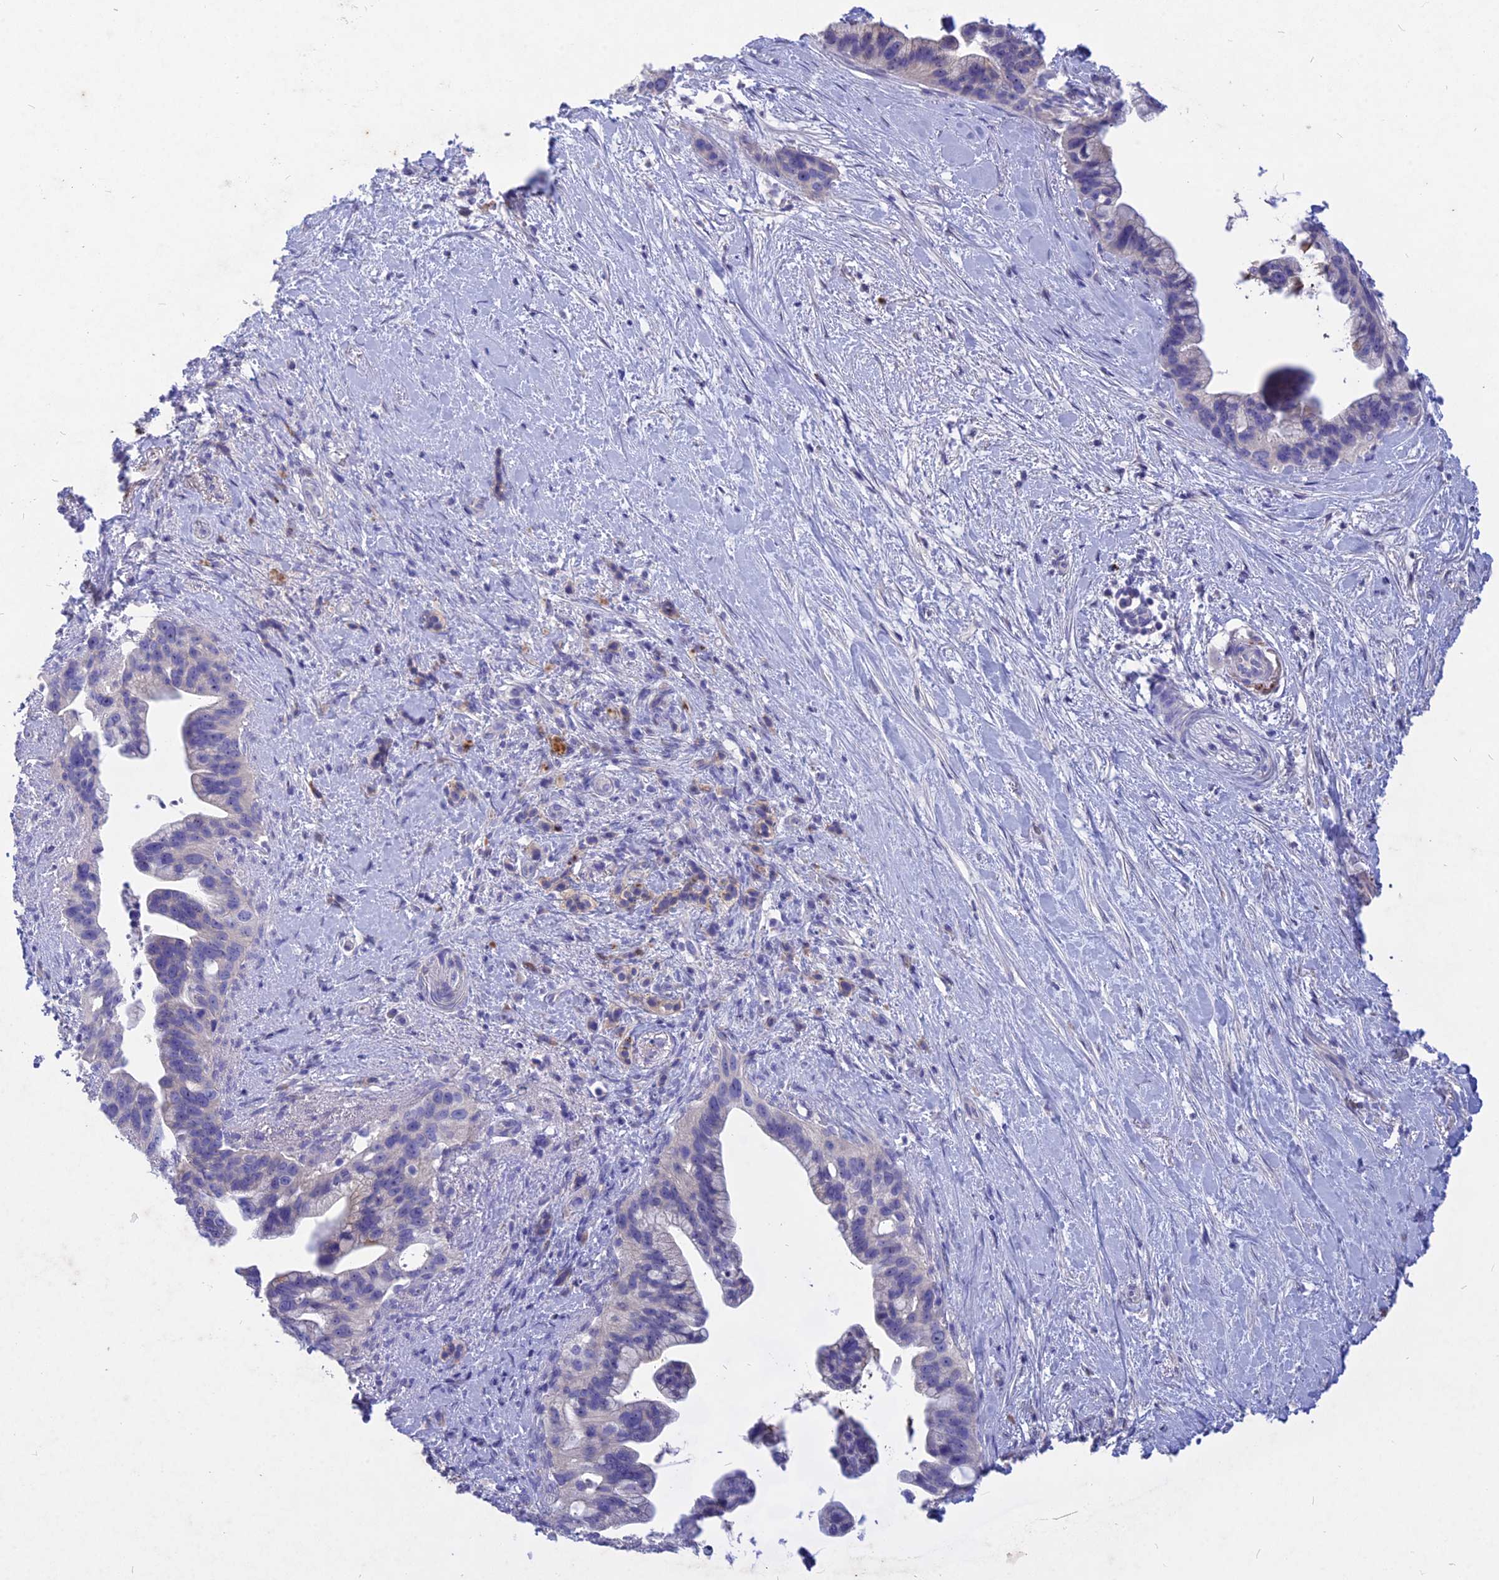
{"staining": {"intensity": "negative", "quantity": "none", "location": "none"}, "tissue": "pancreatic cancer", "cell_type": "Tumor cells", "image_type": "cancer", "snomed": [{"axis": "morphology", "description": "Adenocarcinoma, NOS"}, {"axis": "topography", "description": "Pancreas"}], "caption": "There is no significant expression in tumor cells of pancreatic adenocarcinoma.", "gene": "DEFB119", "patient": {"sex": "female", "age": 83}}